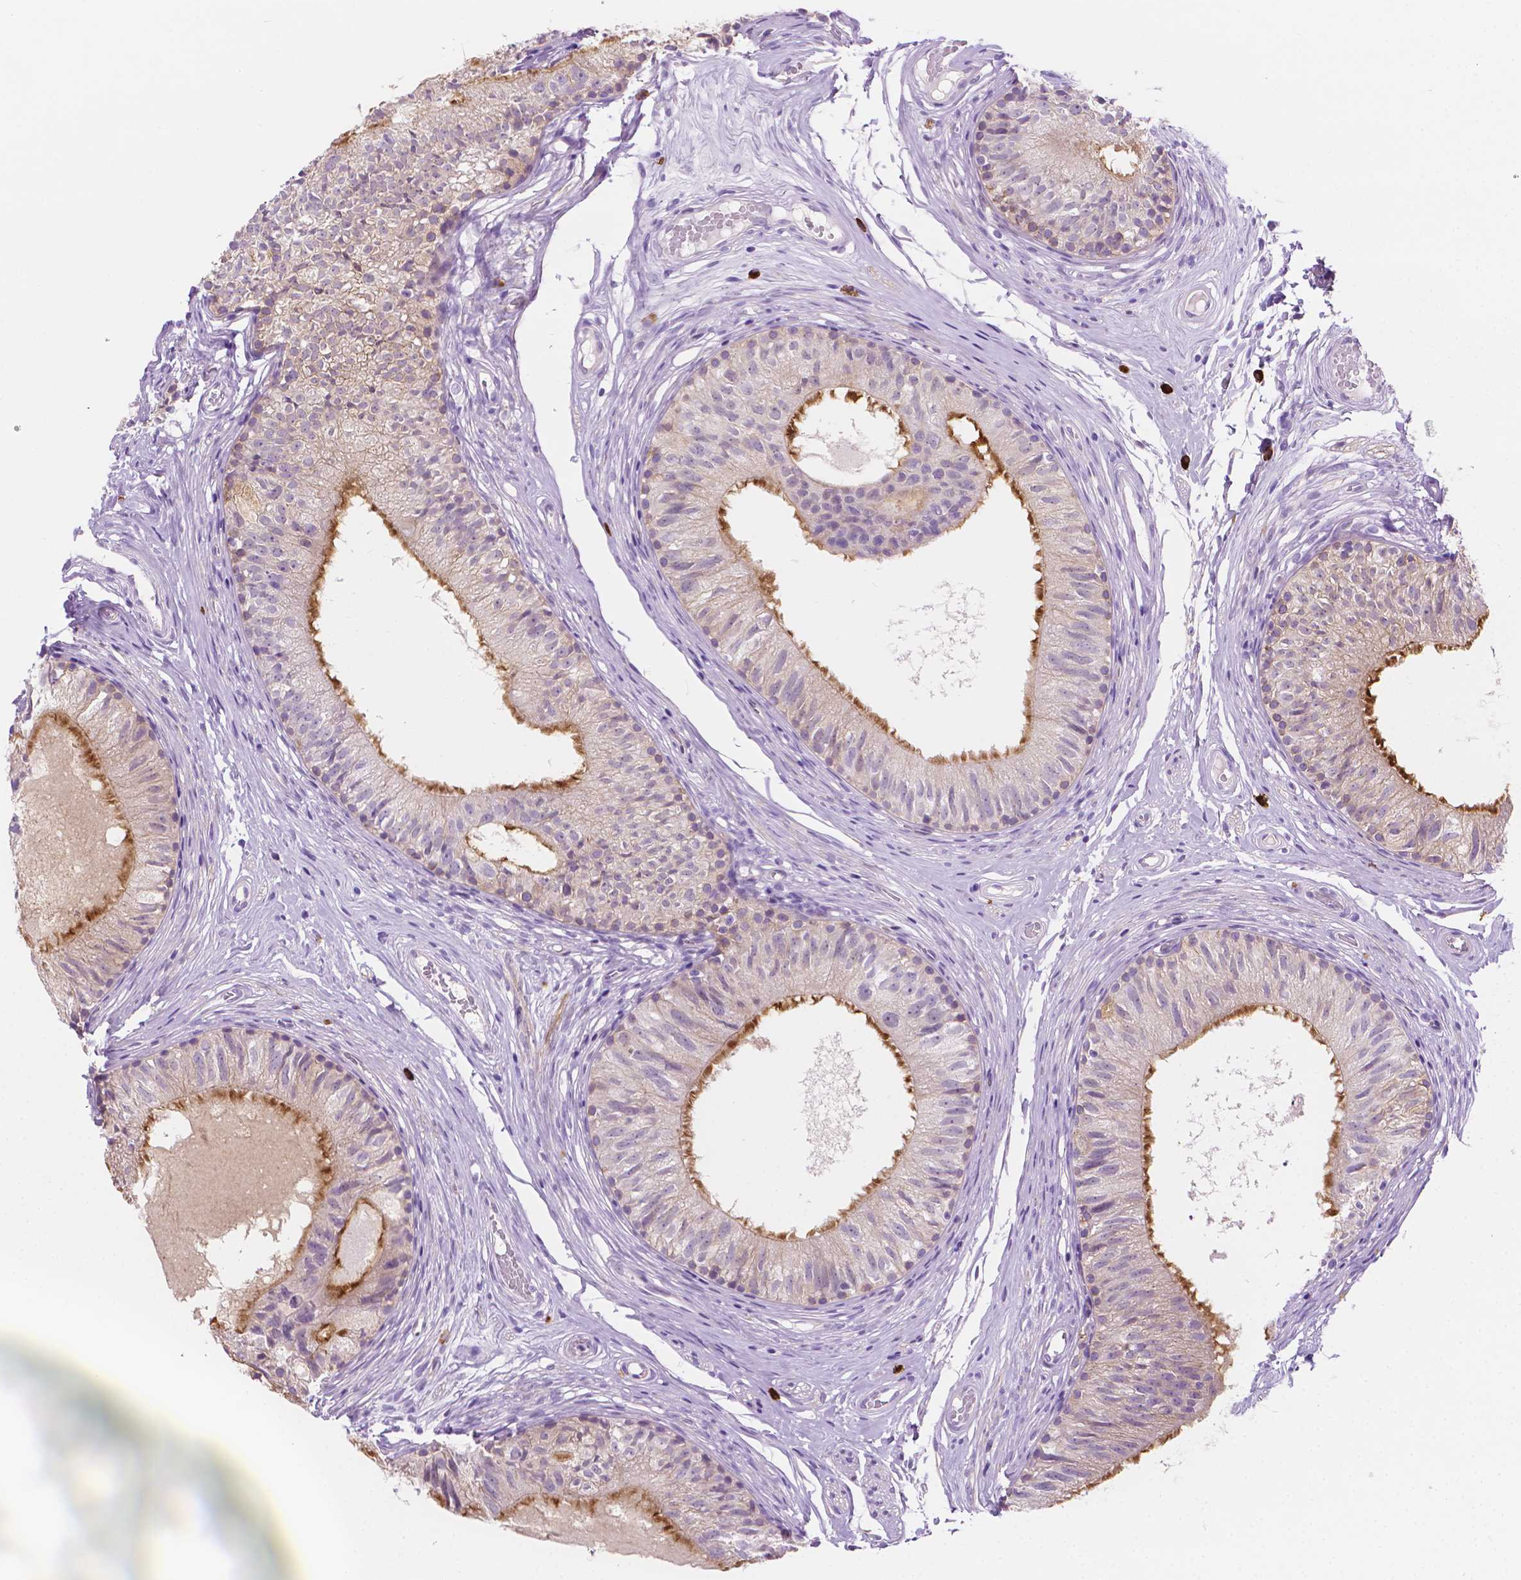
{"staining": {"intensity": "moderate", "quantity": "25%-75%", "location": "cytoplasmic/membranous"}, "tissue": "epididymis", "cell_type": "Glandular cells", "image_type": "normal", "snomed": [{"axis": "morphology", "description": "Normal tissue, NOS"}, {"axis": "topography", "description": "Epididymis"}], "caption": "Human epididymis stained with a brown dye demonstrates moderate cytoplasmic/membranous positive positivity in about 25%-75% of glandular cells.", "gene": "EPPK1", "patient": {"sex": "male", "age": 29}}